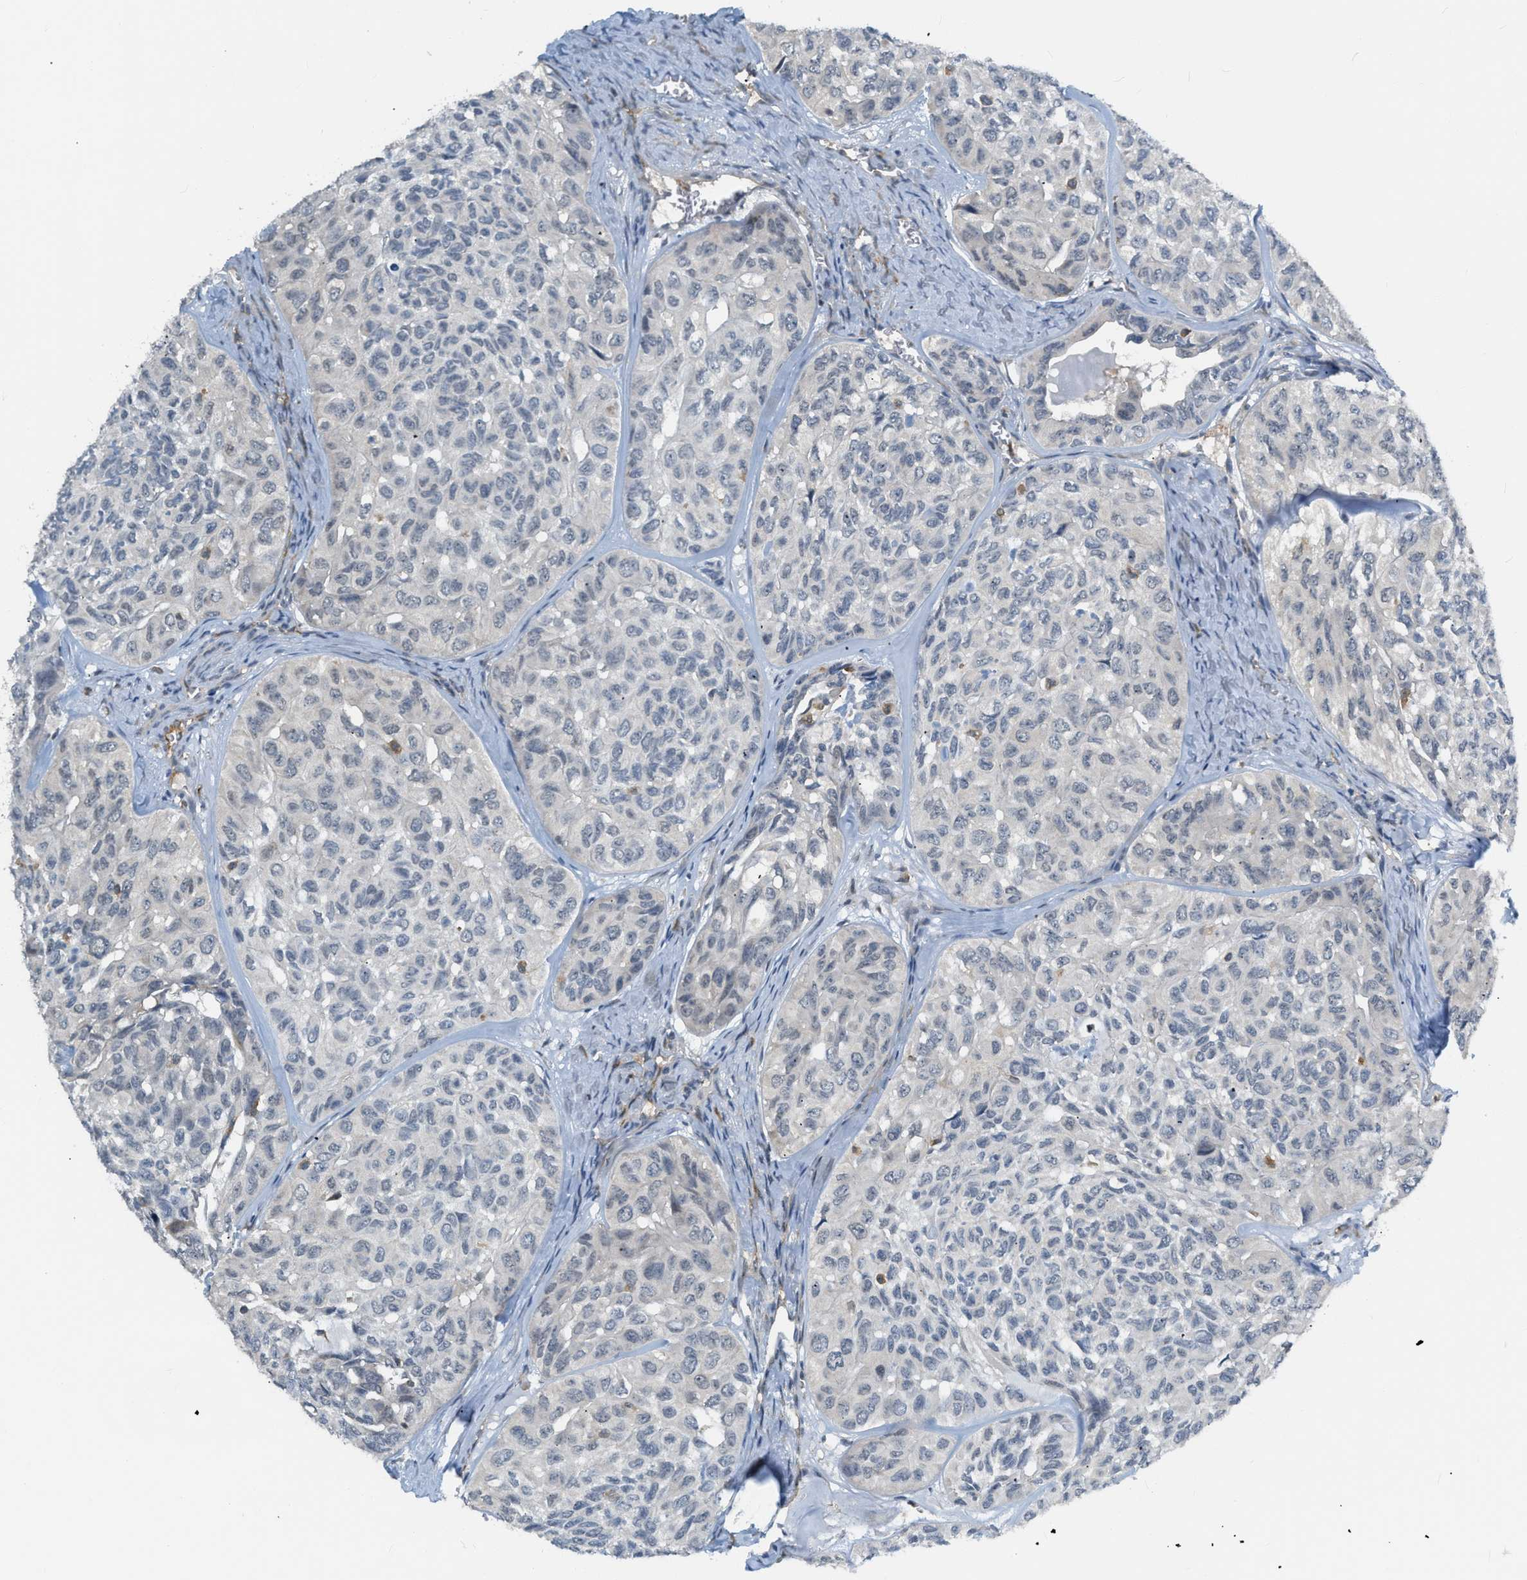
{"staining": {"intensity": "negative", "quantity": "none", "location": "none"}, "tissue": "head and neck cancer", "cell_type": "Tumor cells", "image_type": "cancer", "snomed": [{"axis": "morphology", "description": "Adenocarcinoma, NOS"}, {"axis": "topography", "description": "Salivary gland, NOS"}, {"axis": "topography", "description": "Head-Neck"}], "caption": "A histopathology image of human head and neck cancer (adenocarcinoma) is negative for staining in tumor cells.", "gene": "ZNF408", "patient": {"sex": "female", "age": 76}}